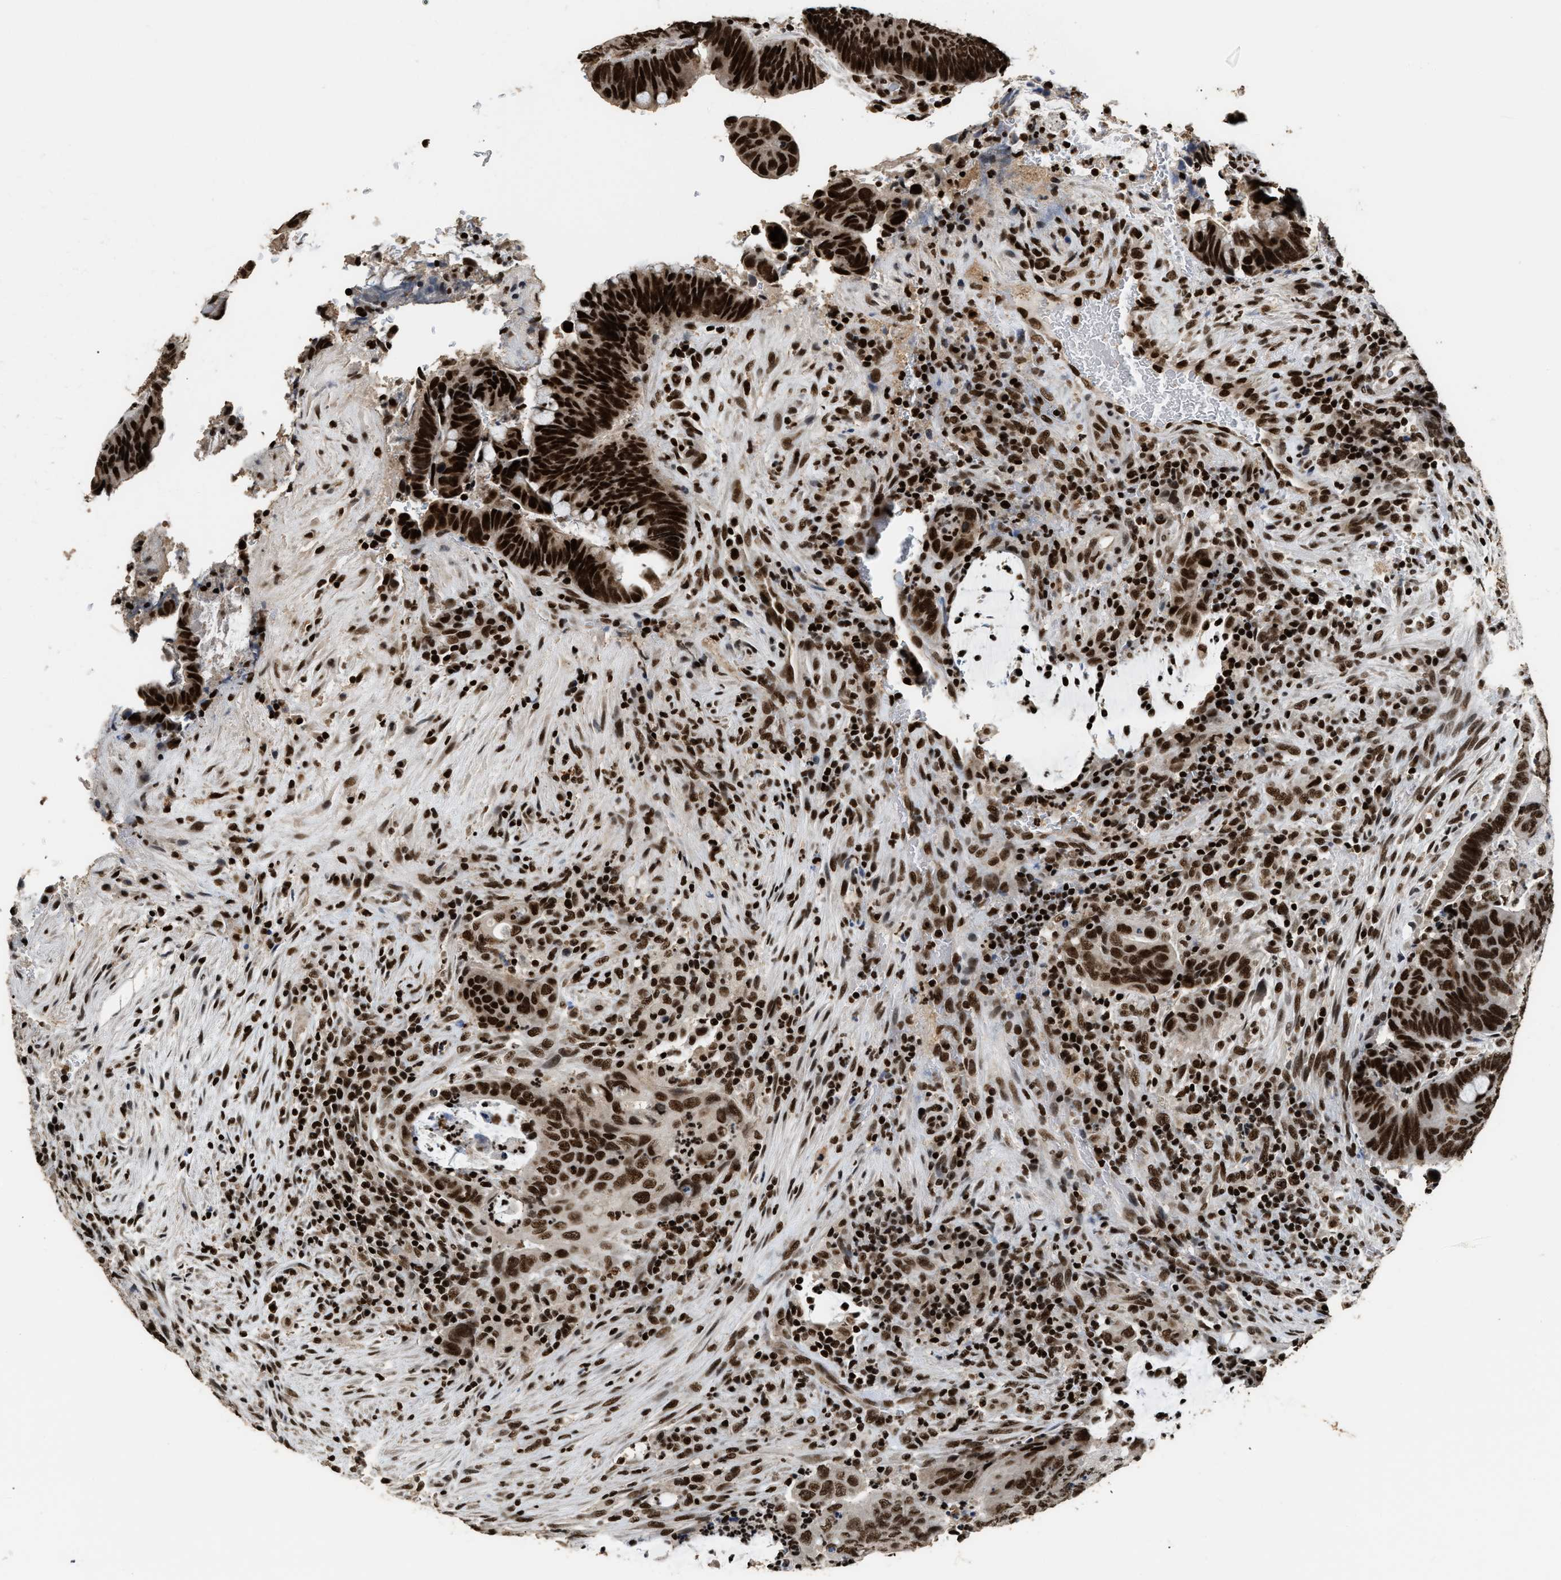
{"staining": {"intensity": "strong", "quantity": ">75%", "location": "nuclear"}, "tissue": "colorectal cancer", "cell_type": "Tumor cells", "image_type": "cancer", "snomed": [{"axis": "morphology", "description": "Normal tissue, NOS"}, {"axis": "morphology", "description": "Adenocarcinoma, NOS"}, {"axis": "topography", "description": "Rectum"}, {"axis": "topography", "description": "Peripheral nerve tissue"}], "caption": "IHC of human adenocarcinoma (colorectal) displays high levels of strong nuclear staining in about >75% of tumor cells.", "gene": "RAD21", "patient": {"sex": "male", "age": 92}}